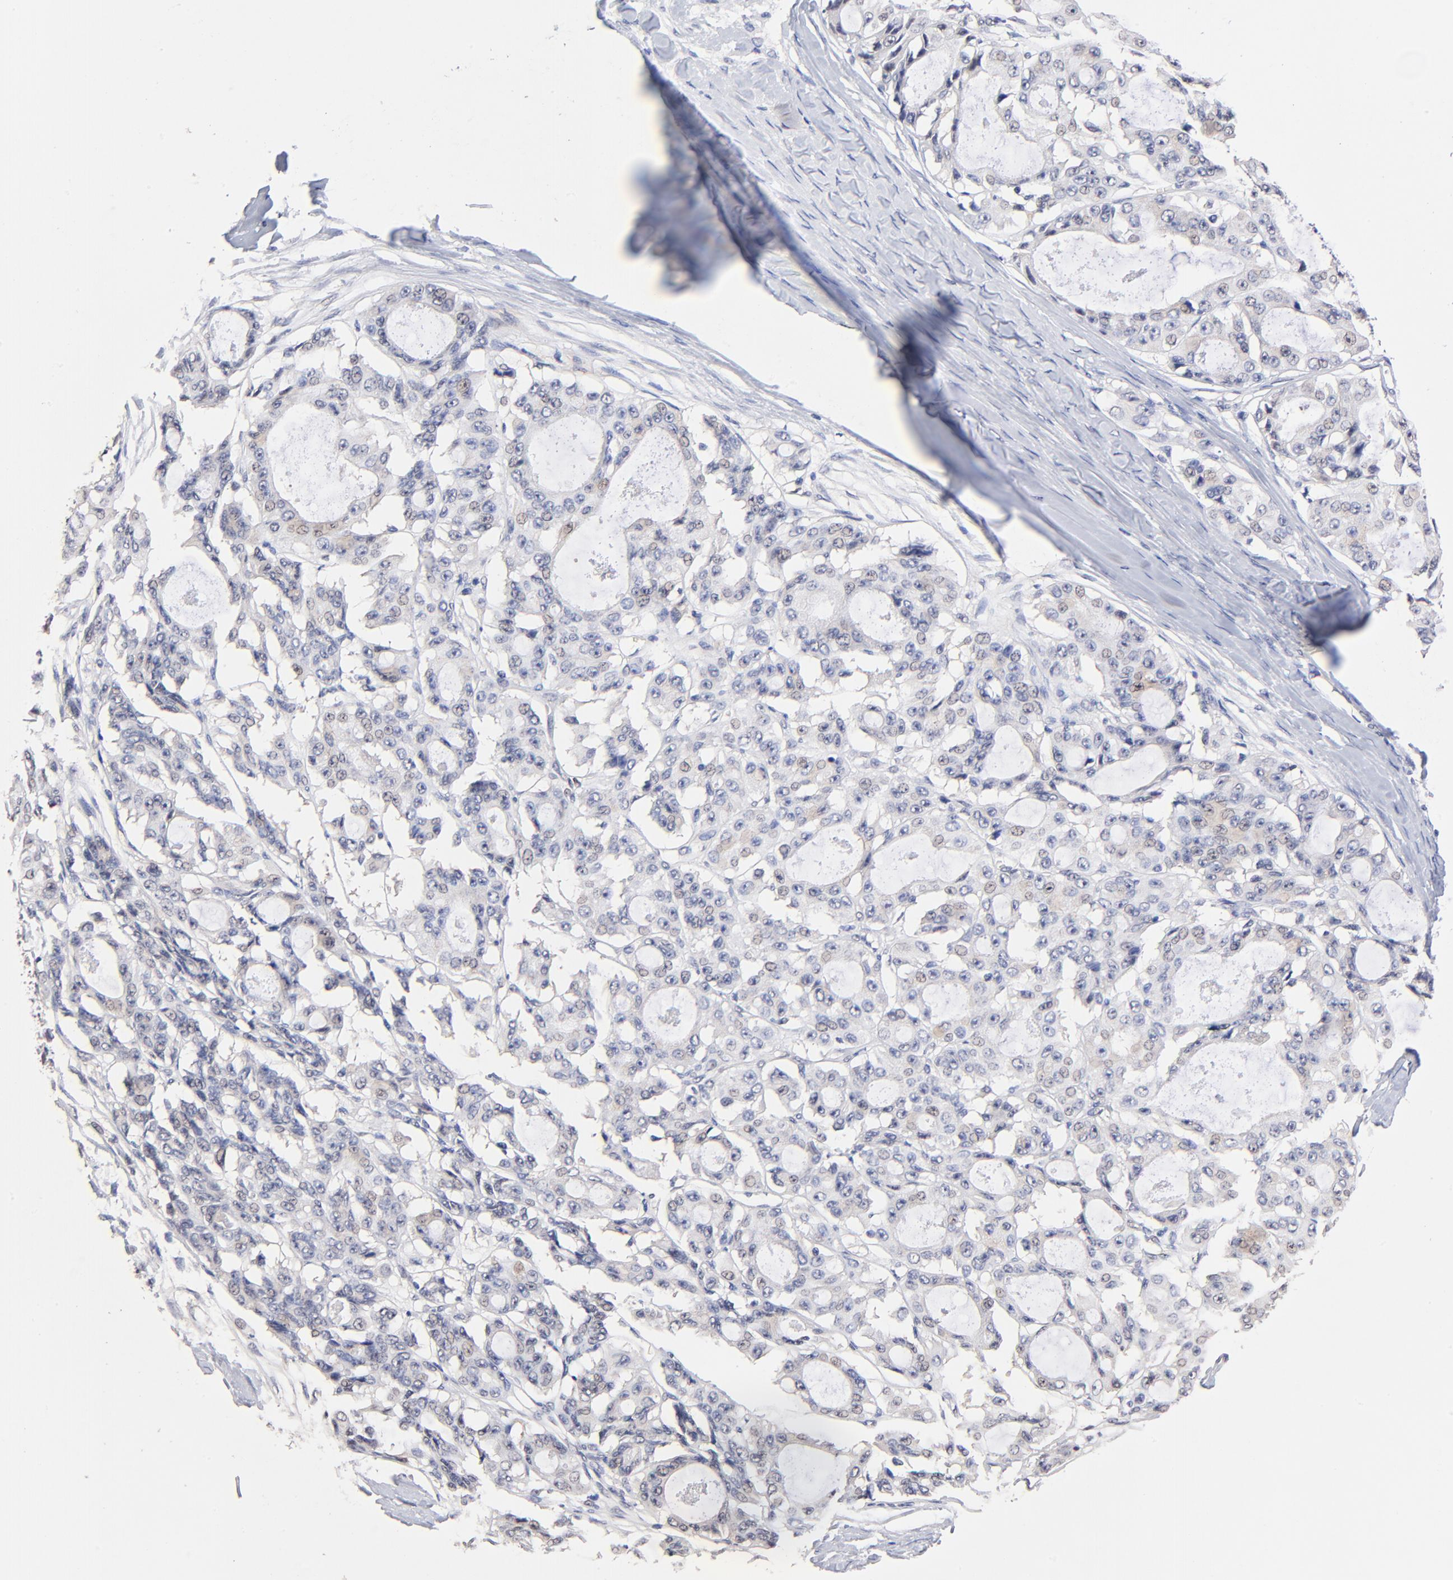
{"staining": {"intensity": "negative", "quantity": "none", "location": "none"}, "tissue": "ovarian cancer", "cell_type": "Tumor cells", "image_type": "cancer", "snomed": [{"axis": "morphology", "description": "Carcinoma, endometroid"}, {"axis": "topography", "description": "Ovary"}], "caption": "Tumor cells show no significant protein expression in ovarian endometroid carcinoma. The staining is performed using DAB (3,3'-diaminobenzidine) brown chromogen with nuclei counter-stained in using hematoxylin.", "gene": "TXNL1", "patient": {"sex": "female", "age": 61}}